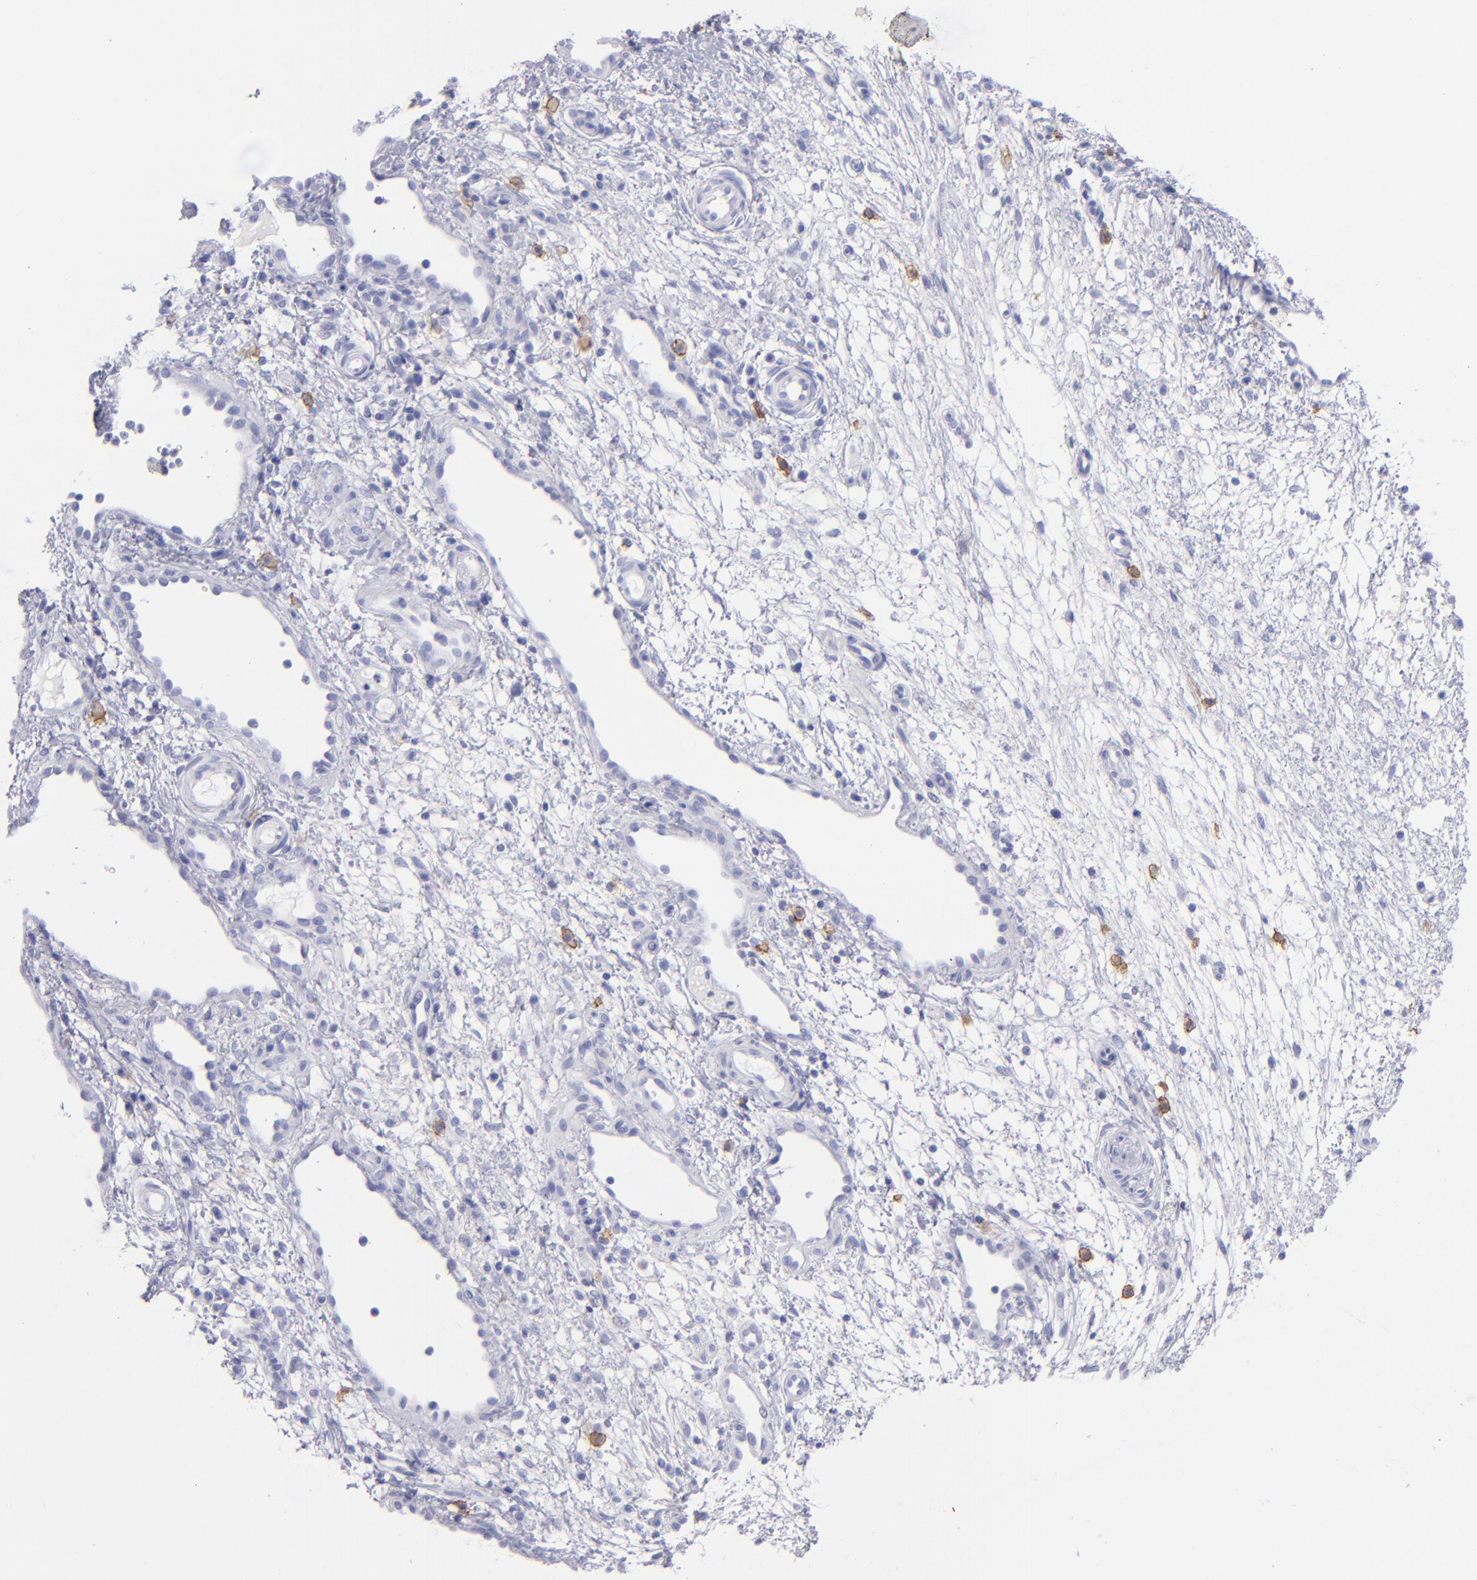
{"staining": {"intensity": "negative", "quantity": "none", "location": "none"}, "tissue": "nasopharynx", "cell_type": "Respiratory epithelial cells", "image_type": "normal", "snomed": [{"axis": "morphology", "description": "Normal tissue, NOS"}, {"axis": "morphology", "description": "Inflammation, NOS"}, {"axis": "morphology", "description": "Malignant melanoma, Metastatic site"}, {"axis": "topography", "description": "Nasopharynx"}], "caption": "DAB (3,3'-diaminobenzidine) immunohistochemical staining of normal human nasopharynx displays no significant positivity in respiratory epithelial cells.", "gene": "CD82", "patient": {"sex": "female", "age": 55}}